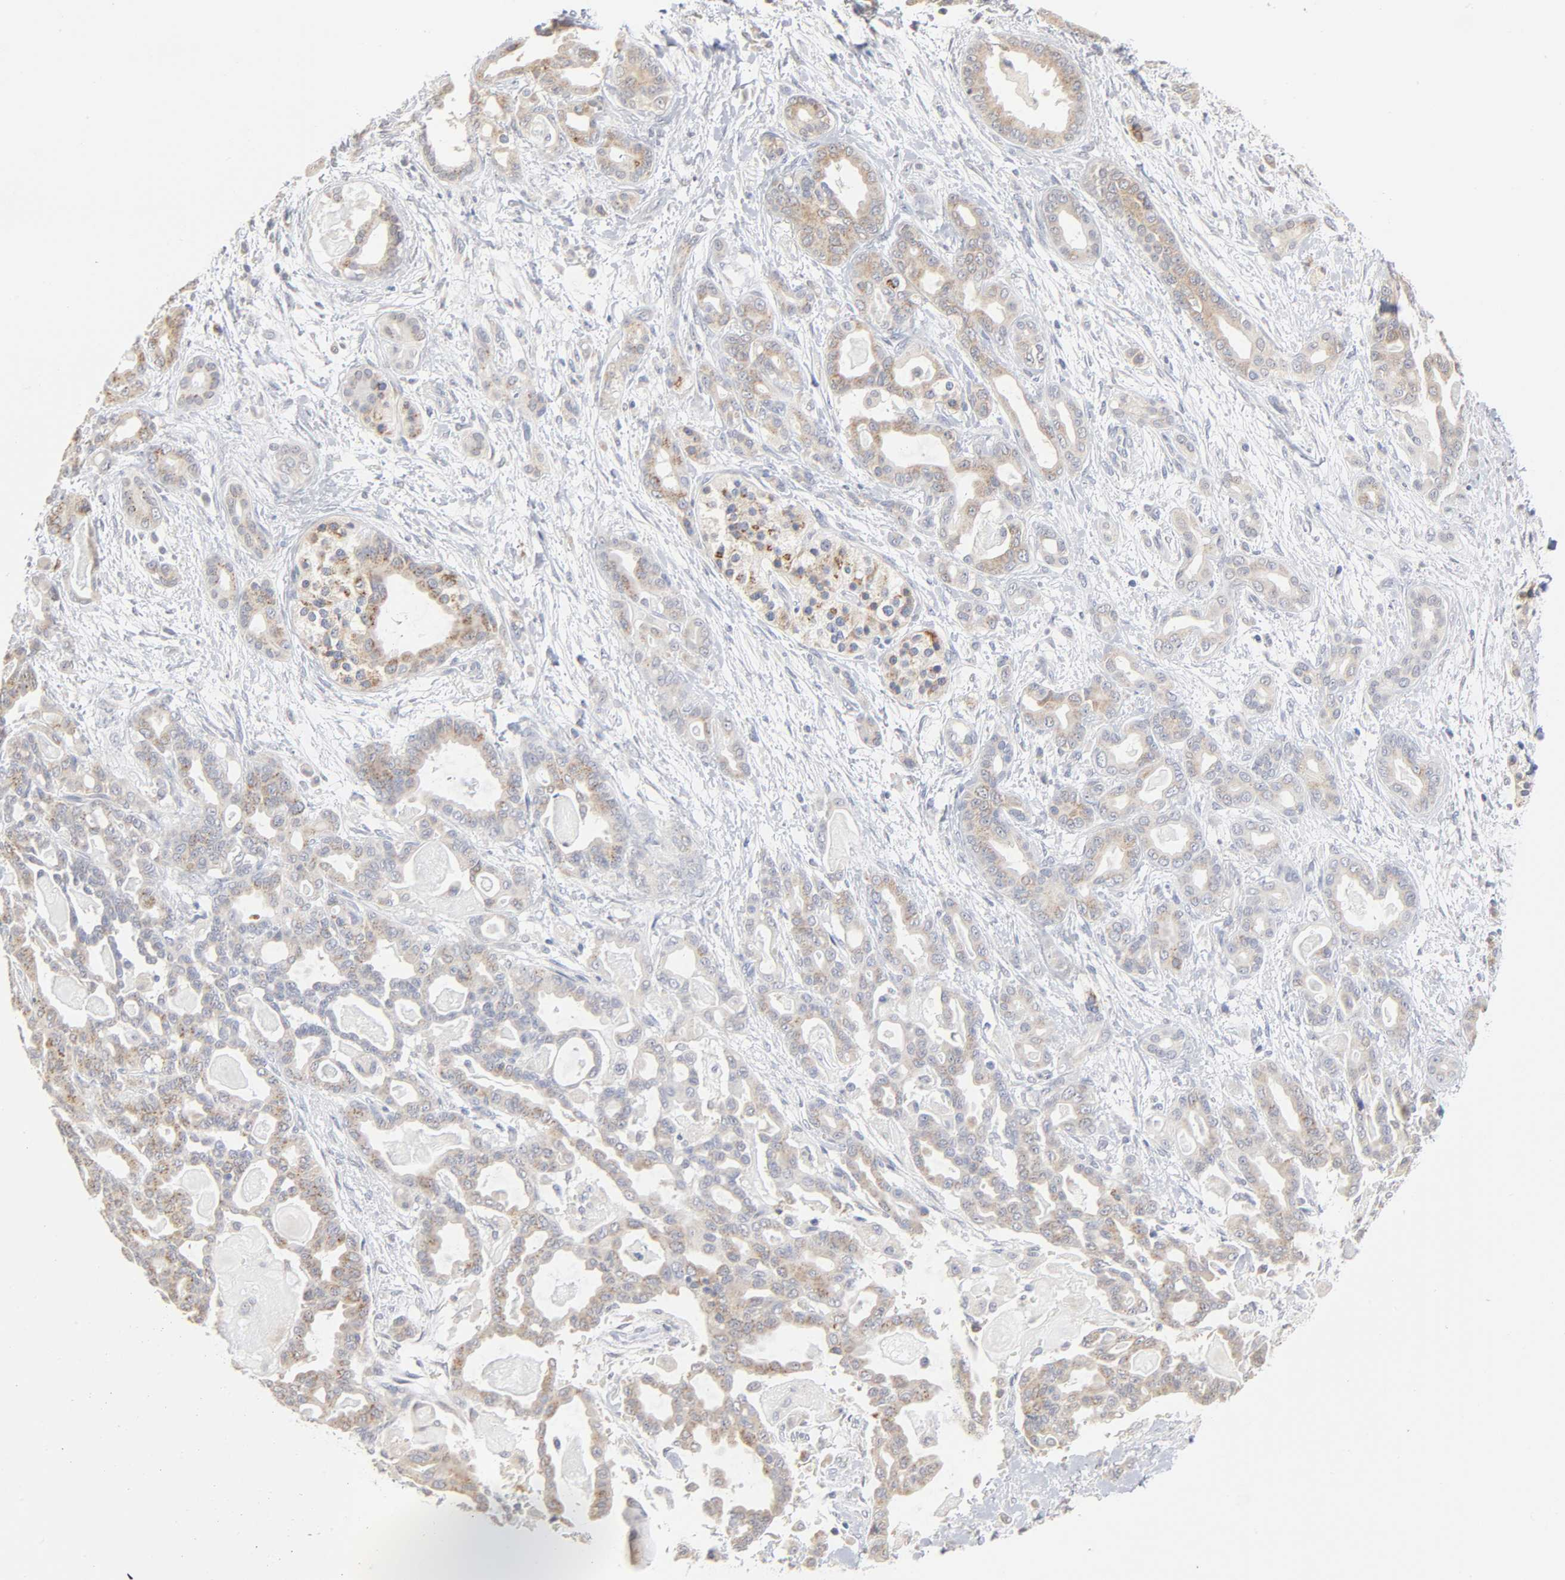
{"staining": {"intensity": "moderate", "quantity": "25%-75%", "location": "cytoplasmic/membranous"}, "tissue": "pancreatic cancer", "cell_type": "Tumor cells", "image_type": "cancer", "snomed": [{"axis": "morphology", "description": "Adenocarcinoma, NOS"}, {"axis": "topography", "description": "Pancreas"}], "caption": "Immunohistochemical staining of human pancreatic cancer (adenocarcinoma) displays medium levels of moderate cytoplasmic/membranous protein expression in about 25%-75% of tumor cells.", "gene": "AK7", "patient": {"sex": "male", "age": 63}}